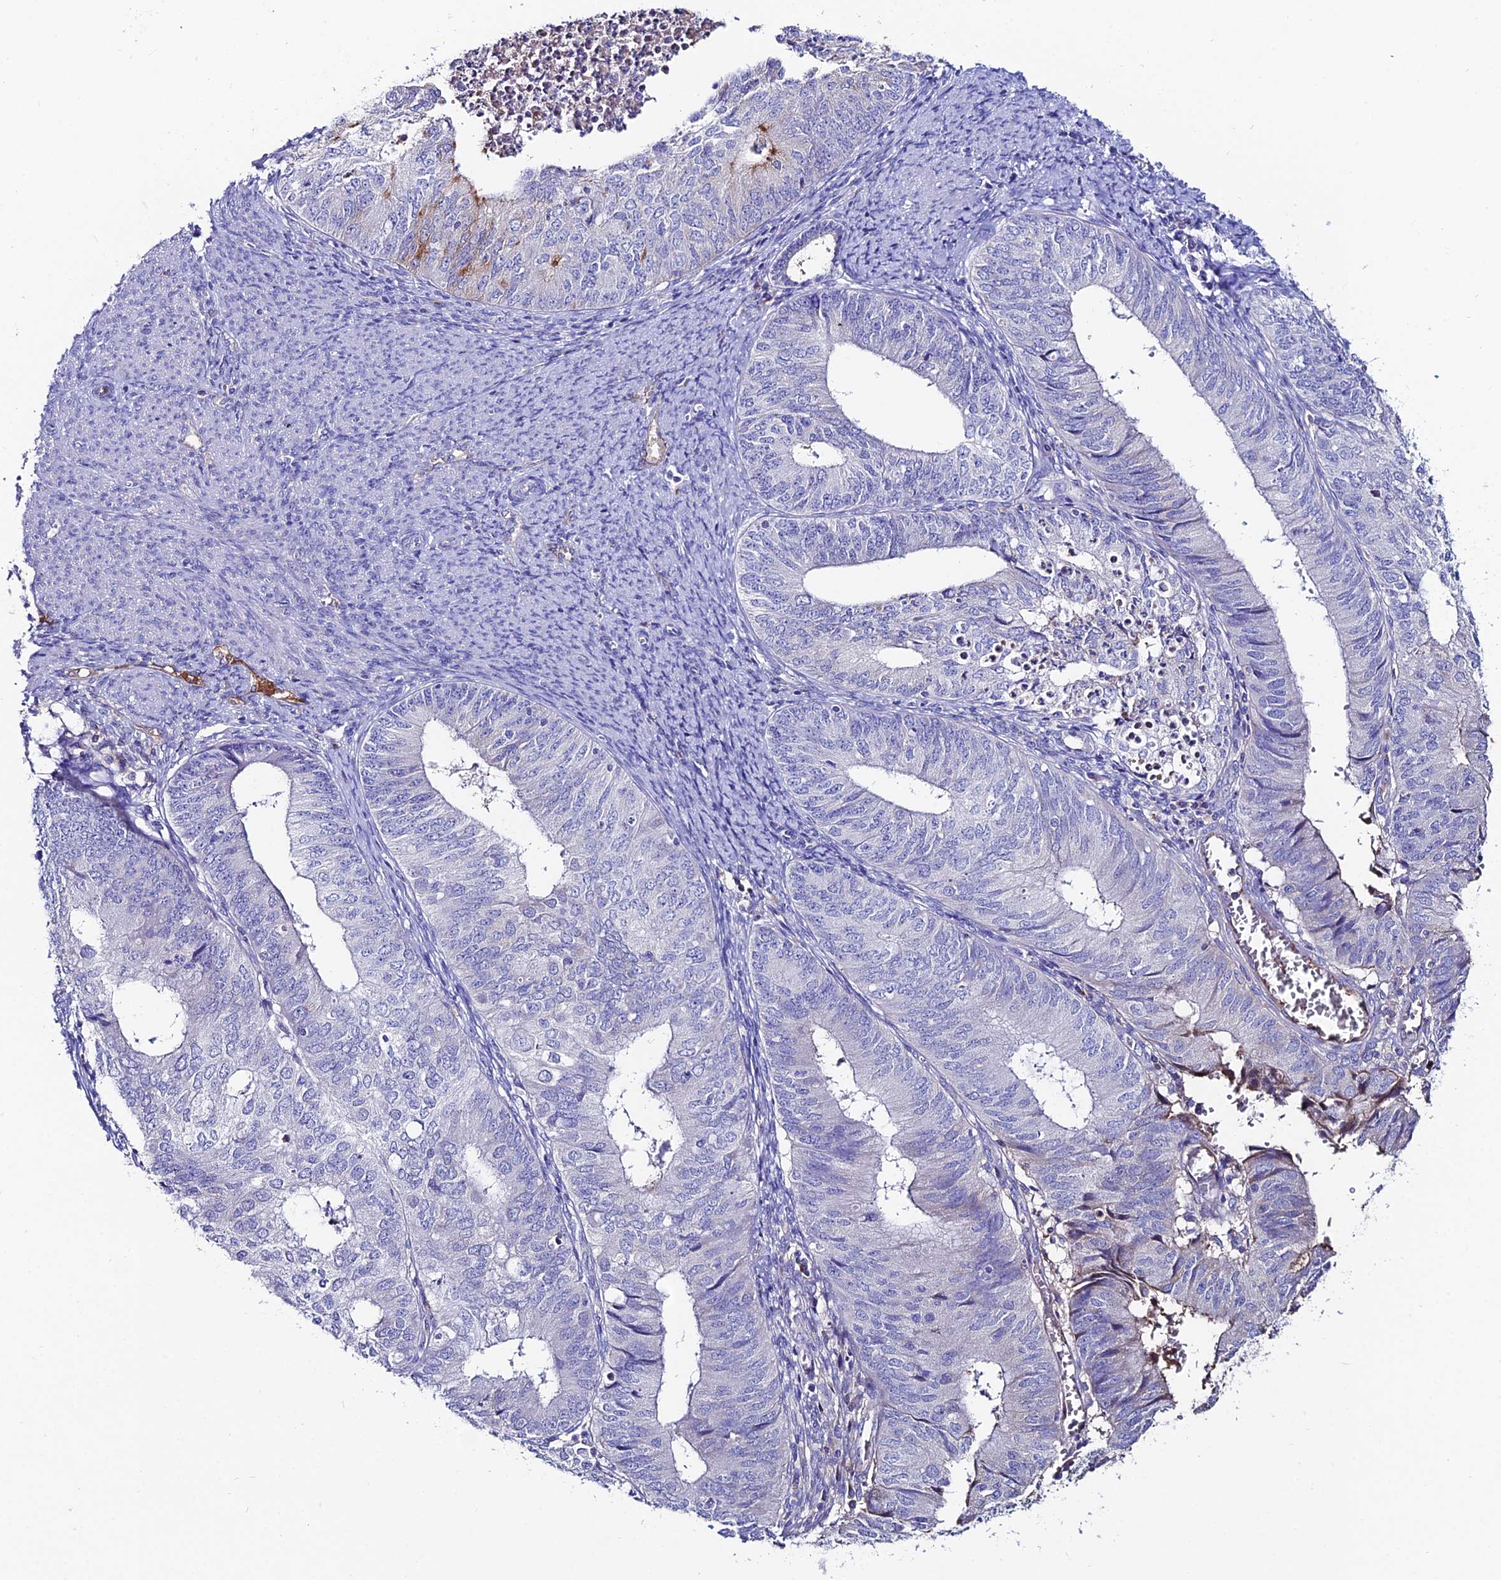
{"staining": {"intensity": "negative", "quantity": "none", "location": "none"}, "tissue": "endometrial cancer", "cell_type": "Tumor cells", "image_type": "cancer", "snomed": [{"axis": "morphology", "description": "Adenocarcinoma, NOS"}, {"axis": "topography", "description": "Endometrium"}], "caption": "Protein analysis of endometrial adenocarcinoma exhibits no significant positivity in tumor cells.", "gene": "SLC25A16", "patient": {"sex": "female", "age": 68}}